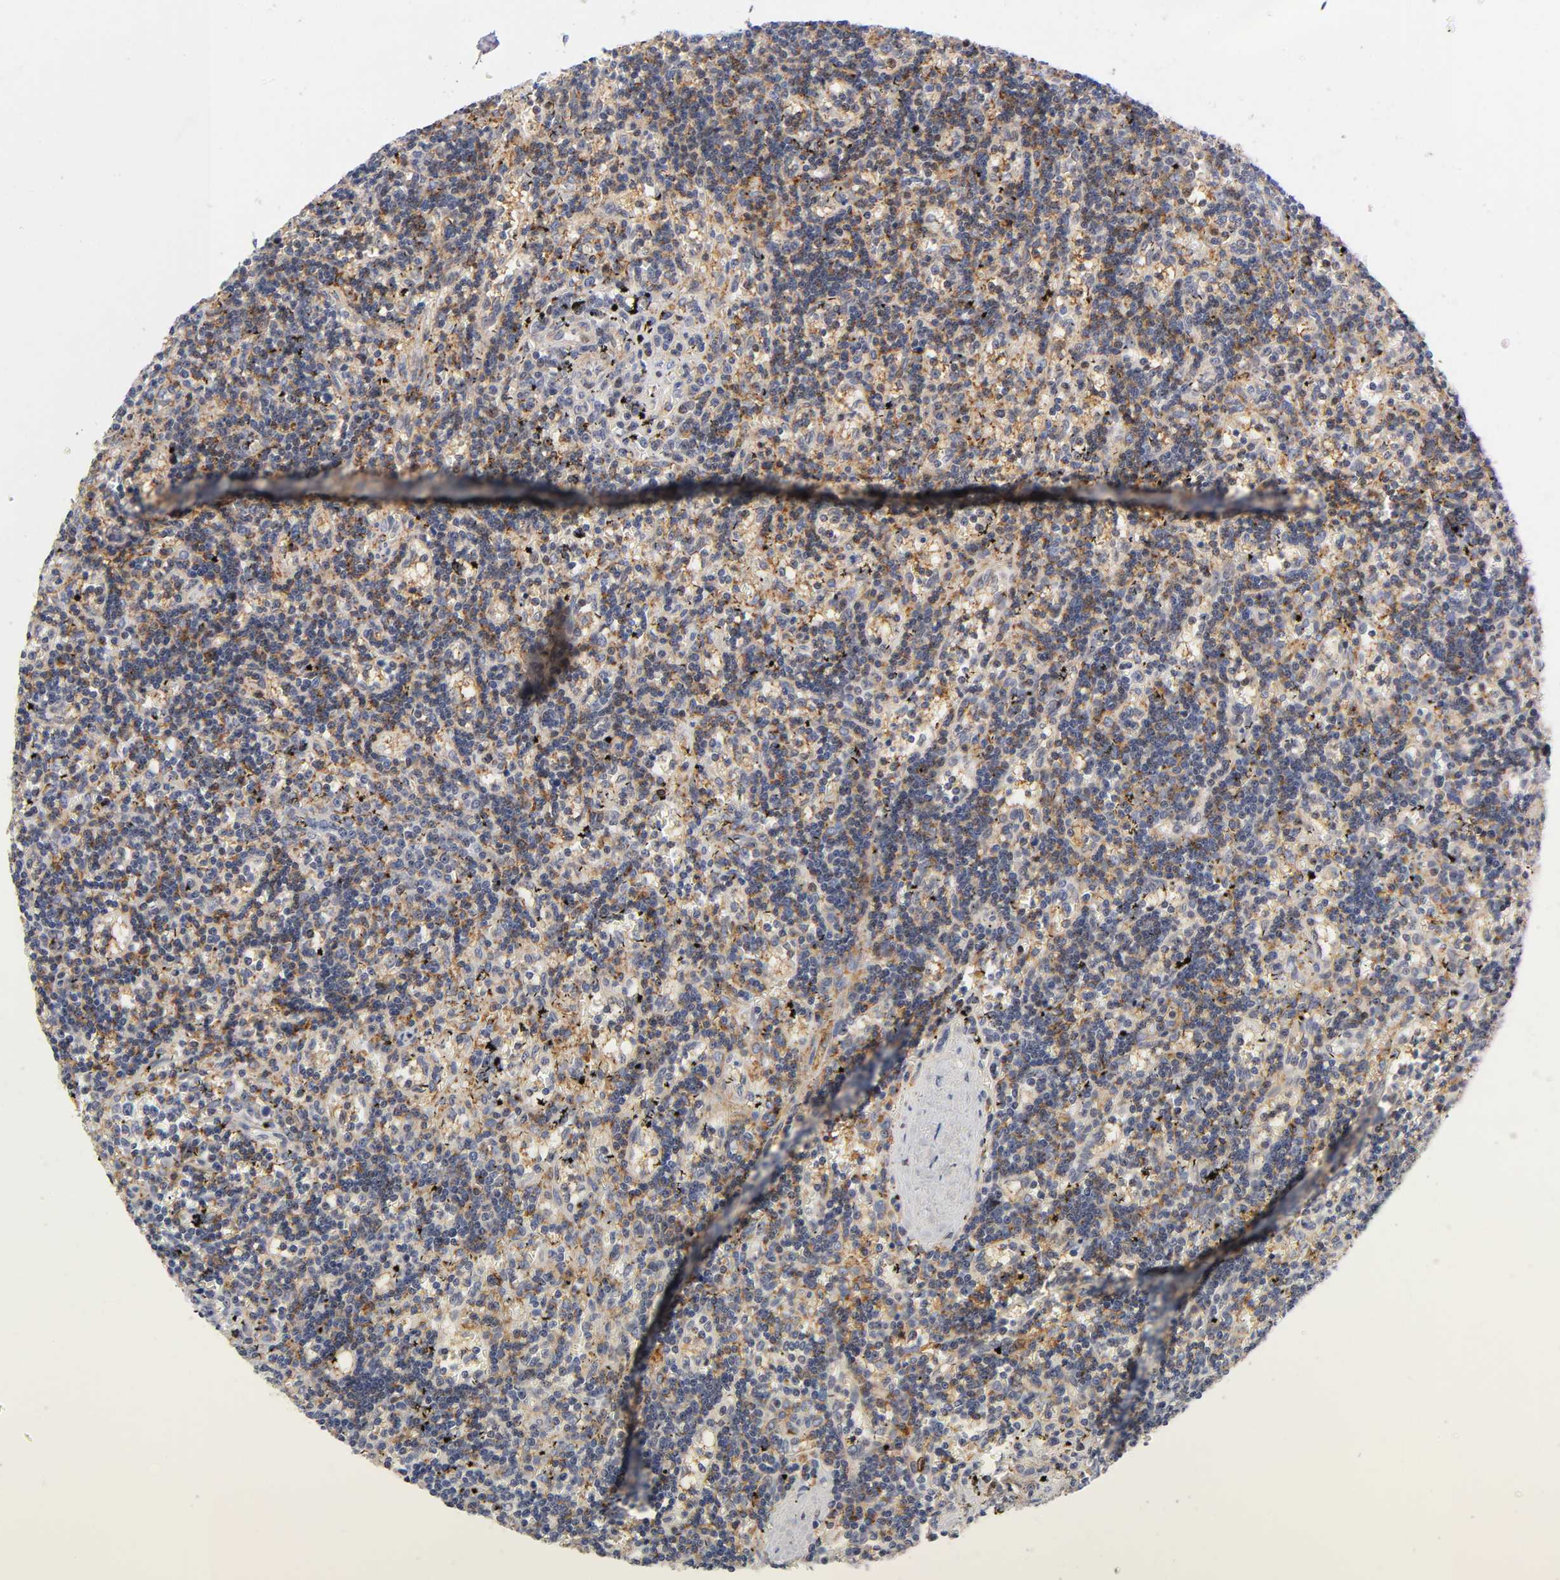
{"staining": {"intensity": "moderate", "quantity": "25%-75%", "location": "cytoplasmic/membranous,nuclear"}, "tissue": "lymphoma", "cell_type": "Tumor cells", "image_type": "cancer", "snomed": [{"axis": "morphology", "description": "Malignant lymphoma, non-Hodgkin's type, Low grade"}, {"axis": "topography", "description": "Spleen"}], "caption": "Malignant lymphoma, non-Hodgkin's type (low-grade) stained with immunohistochemistry (IHC) exhibits moderate cytoplasmic/membranous and nuclear staining in about 25%-75% of tumor cells.", "gene": "ANXA7", "patient": {"sex": "male", "age": 60}}